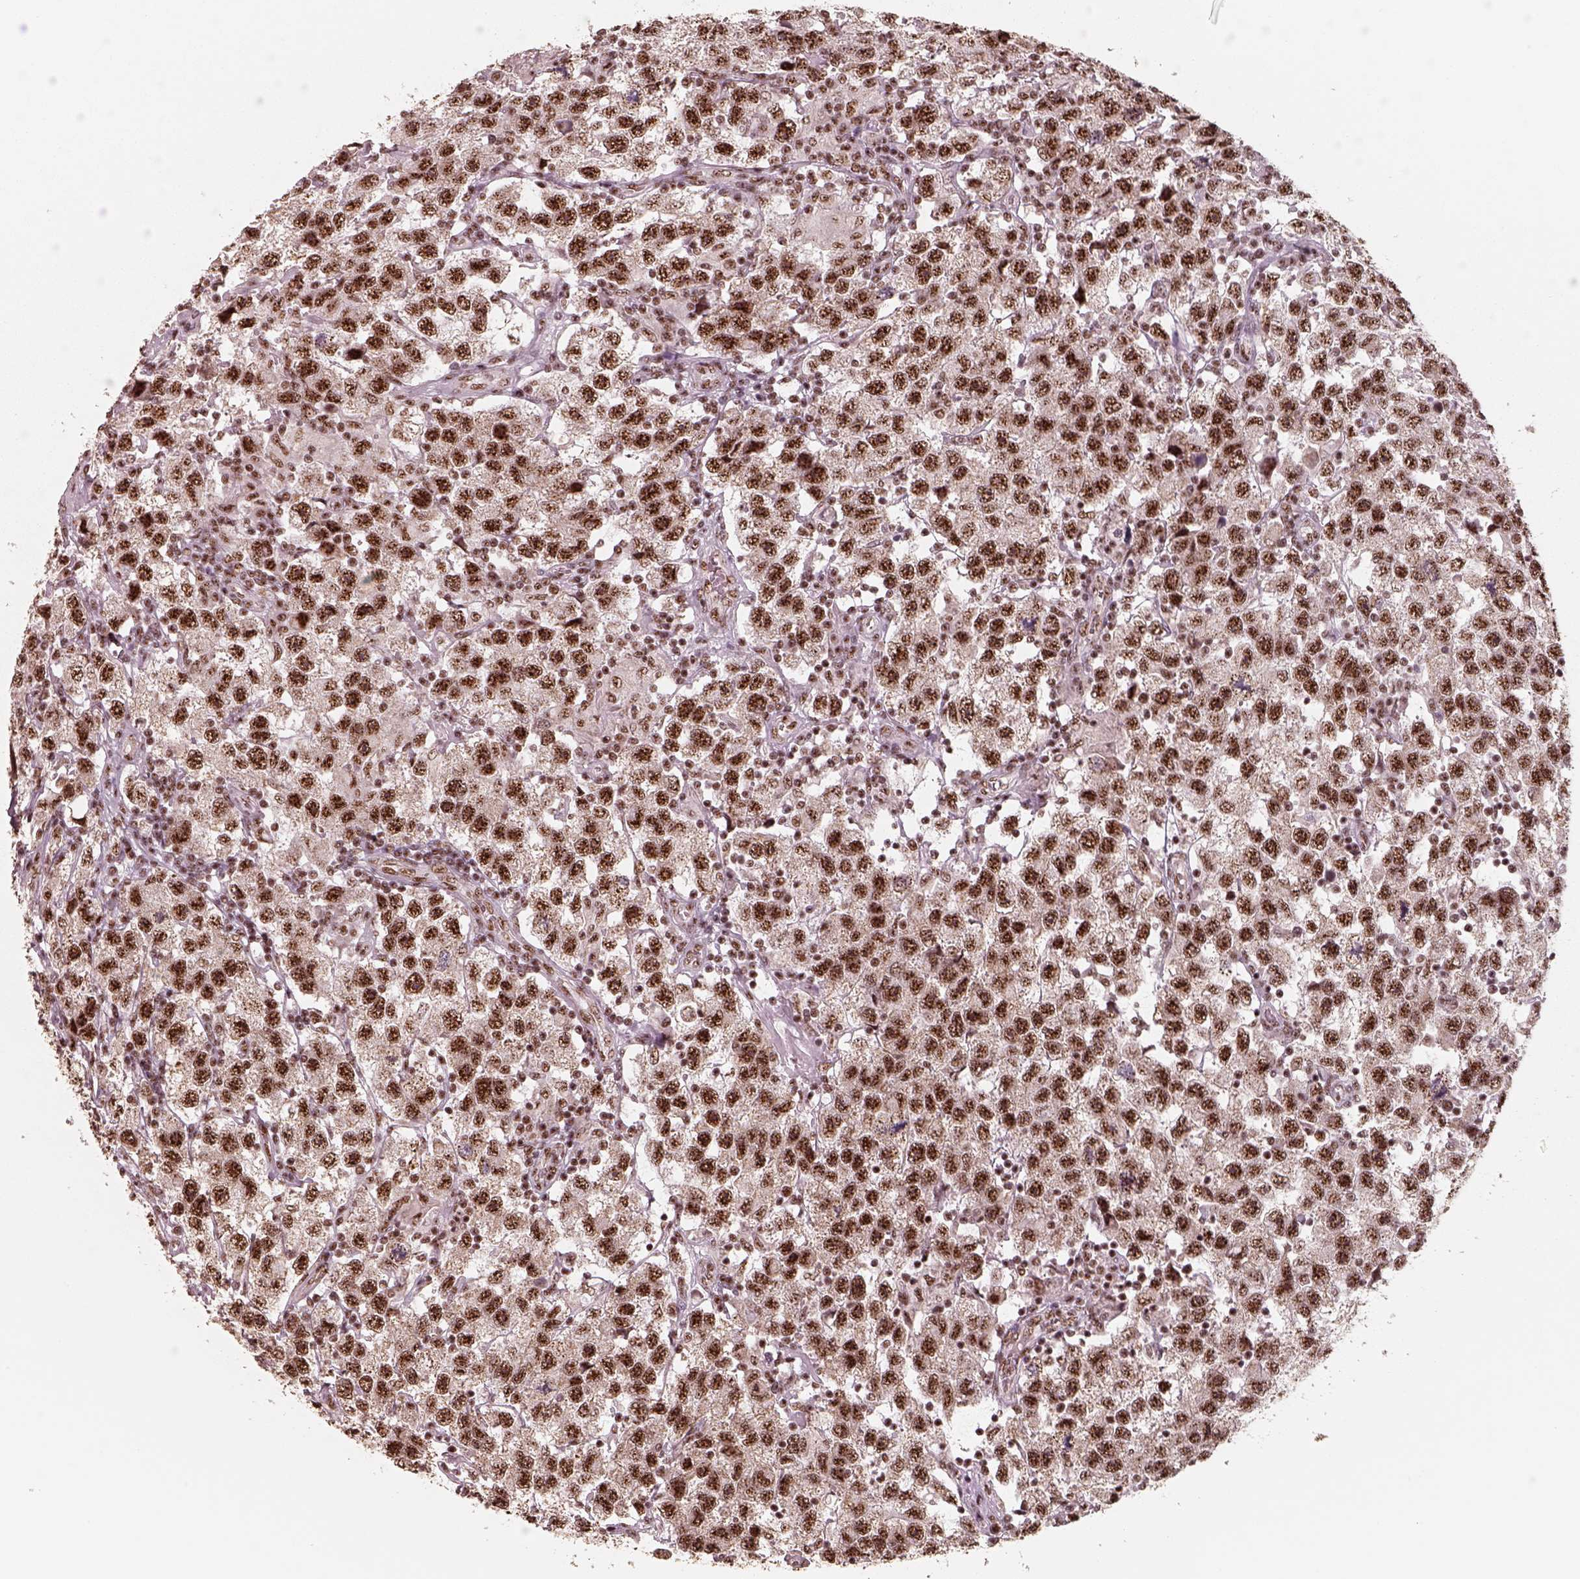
{"staining": {"intensity": "strong", "quantity": ">75%", "location": "nuclear"}, "tissue": "testis cancer", "cell_type": "Tumor cells", "image_type": "cancer", "snomed": [{"axis": "morphology", "description": "Seminoma, NOS"}, {"axis": "topography", "description": "Testis"}], "caption": "Strong nuclear staining is identified in about >75% of tumor cells in testis cancer (seminoma).", "gene": "ATXN7L3", "patient": {"sex": "male", "age": 26}}